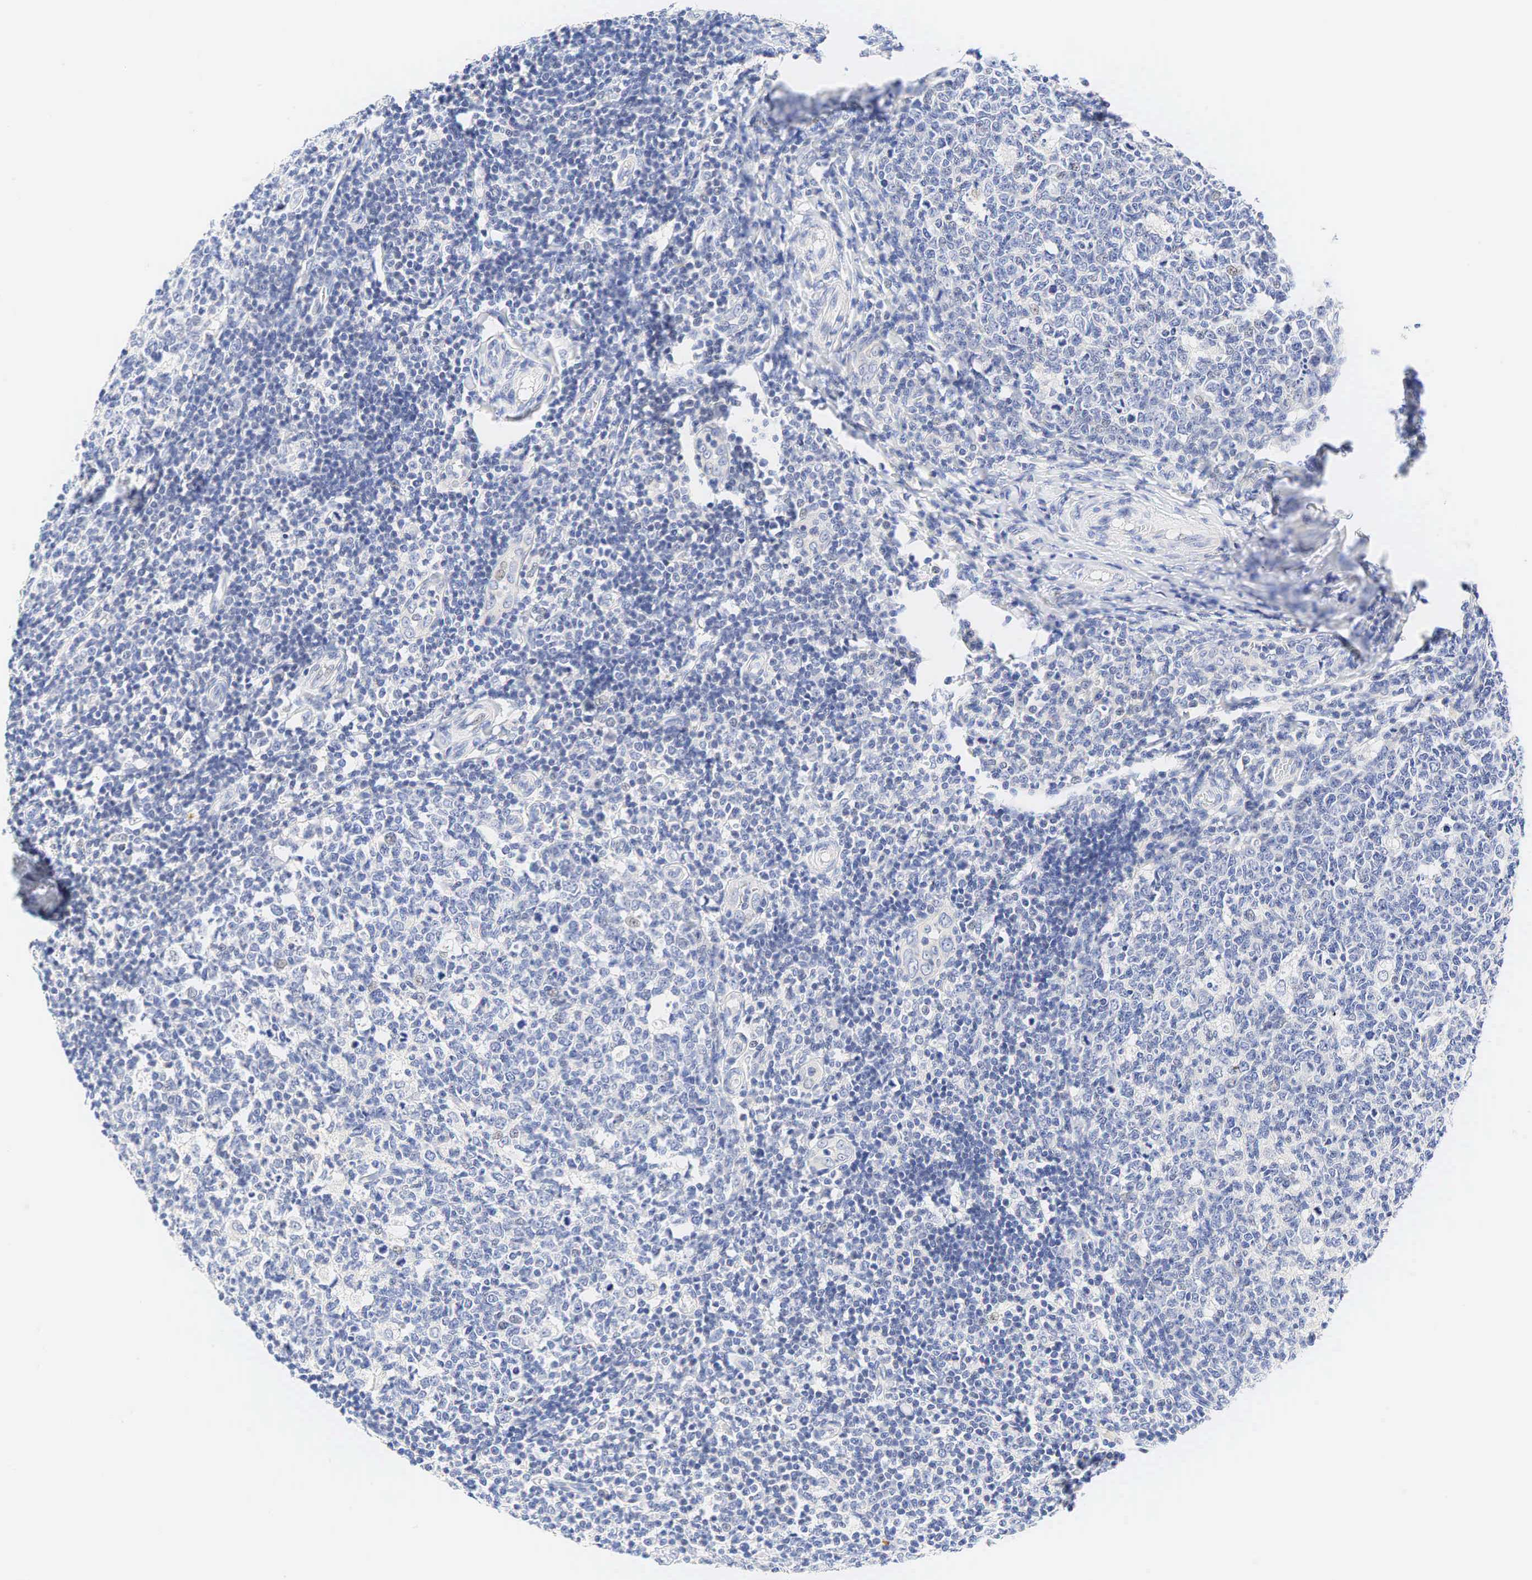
{"staining": {"intensity": "weak", "quantity": "<25%", "location": "nuclear"}, "tissue": "tonsil", "cell_type": "Germinal center cells", "image_type": "normal", "snomed": [{"axis": "morphology", "description": "Normal tissue, NOS"}, {"axis": "topography", "description": "Tonsil"}], "caption": "Immunohistochemistry histopathology image of normal tonsil stained for a protein (brown), which reveals no expression in germinal center cells.", "gene": "AR", "patient": {"sex": "male", "age": 6}}